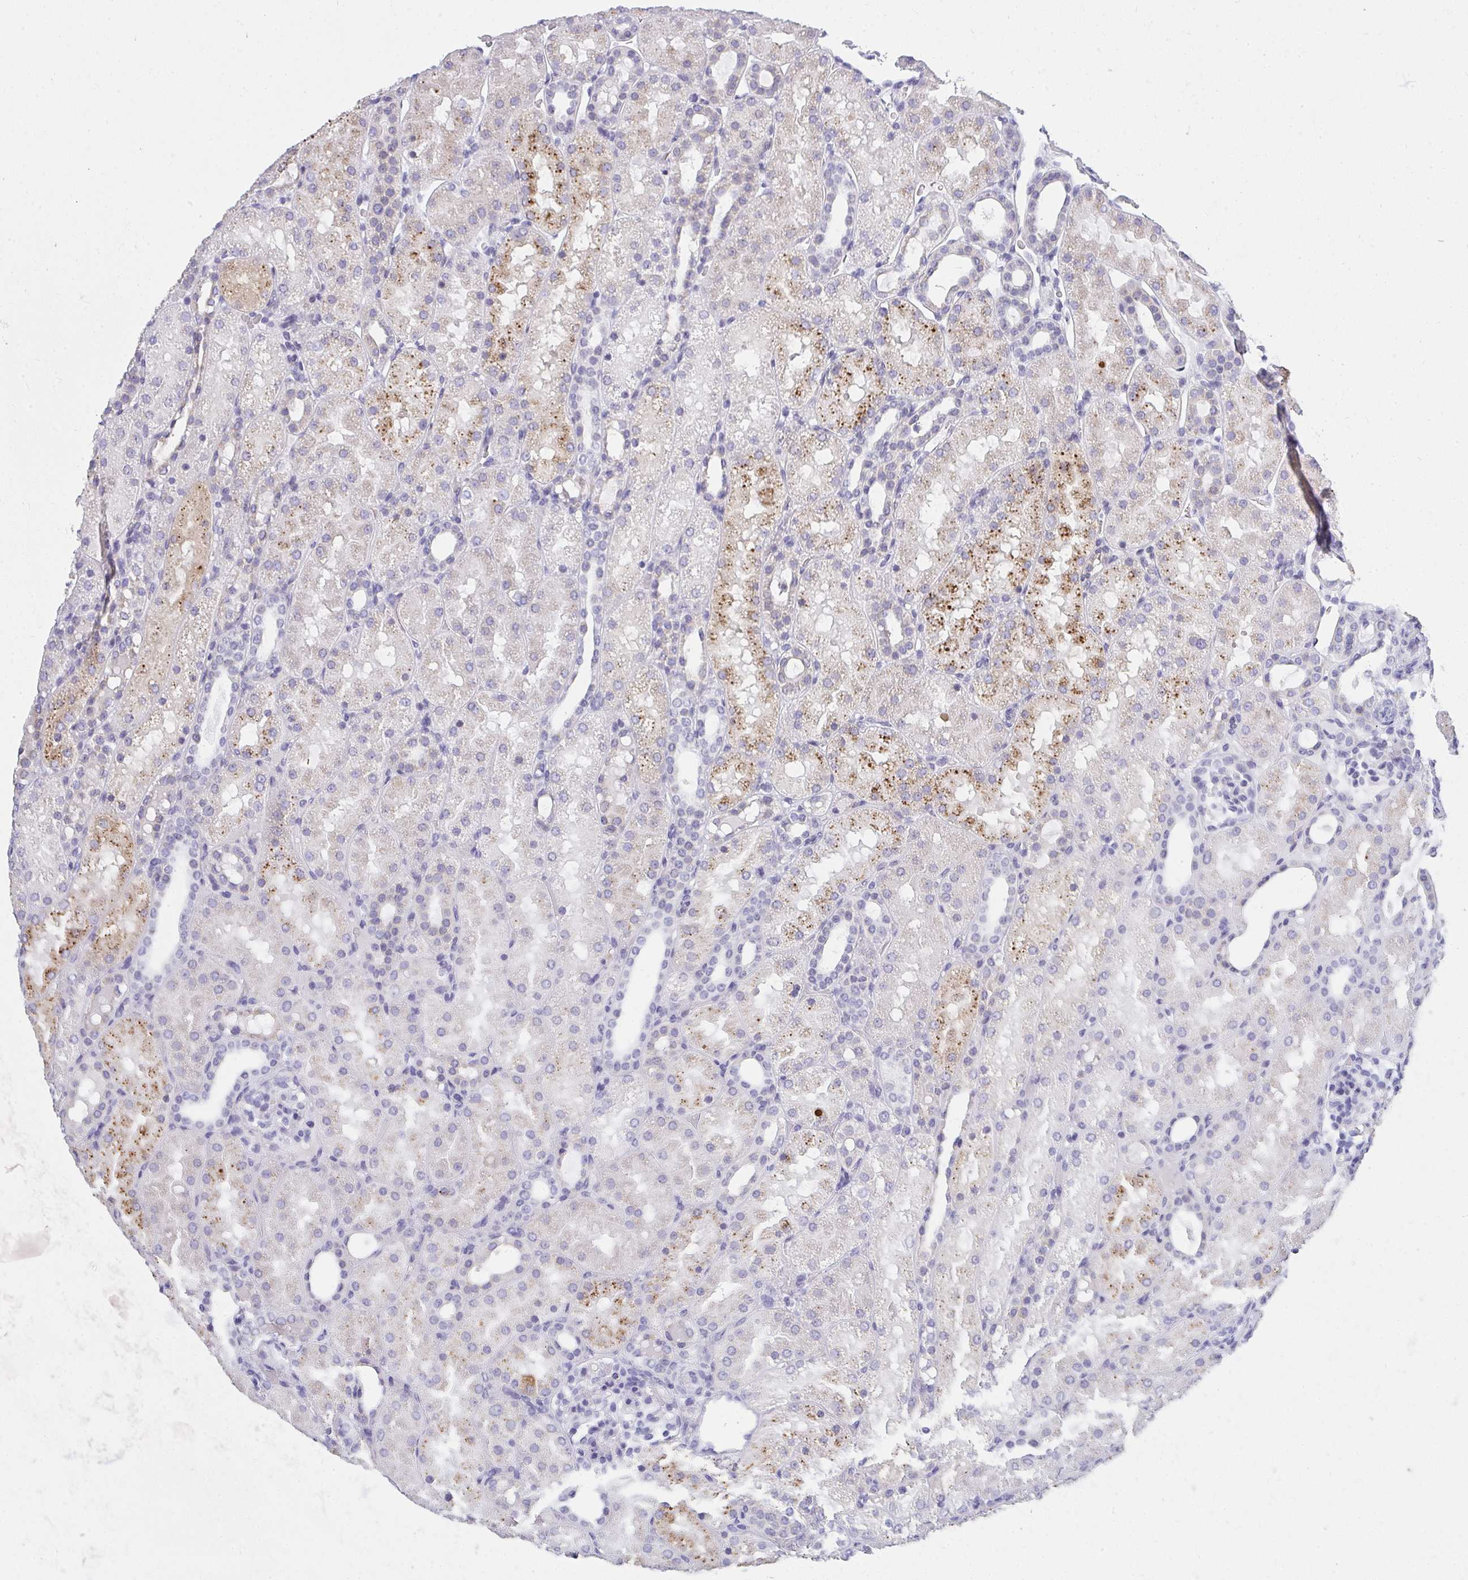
{"staining": {"intensity": "negative", "quantity": "none", "location": "none"}, "tissue": "kidney", "cell_type": "Cells in glomeruli", "image_type": "normal", "snomed": [{"axis": "morphology", "description": "Normal tissue, NOS"}, {"axis": "topography", "description": "Kidney"}], "caption": "A histopathology image of human kidney is negative for staining in cells in glomeruli. (DAB immunohistochemistry (IHC) with hematoxylin counter stain).", "gene": "ZNF182", "patient": {"sex": "male", "age": 2}}